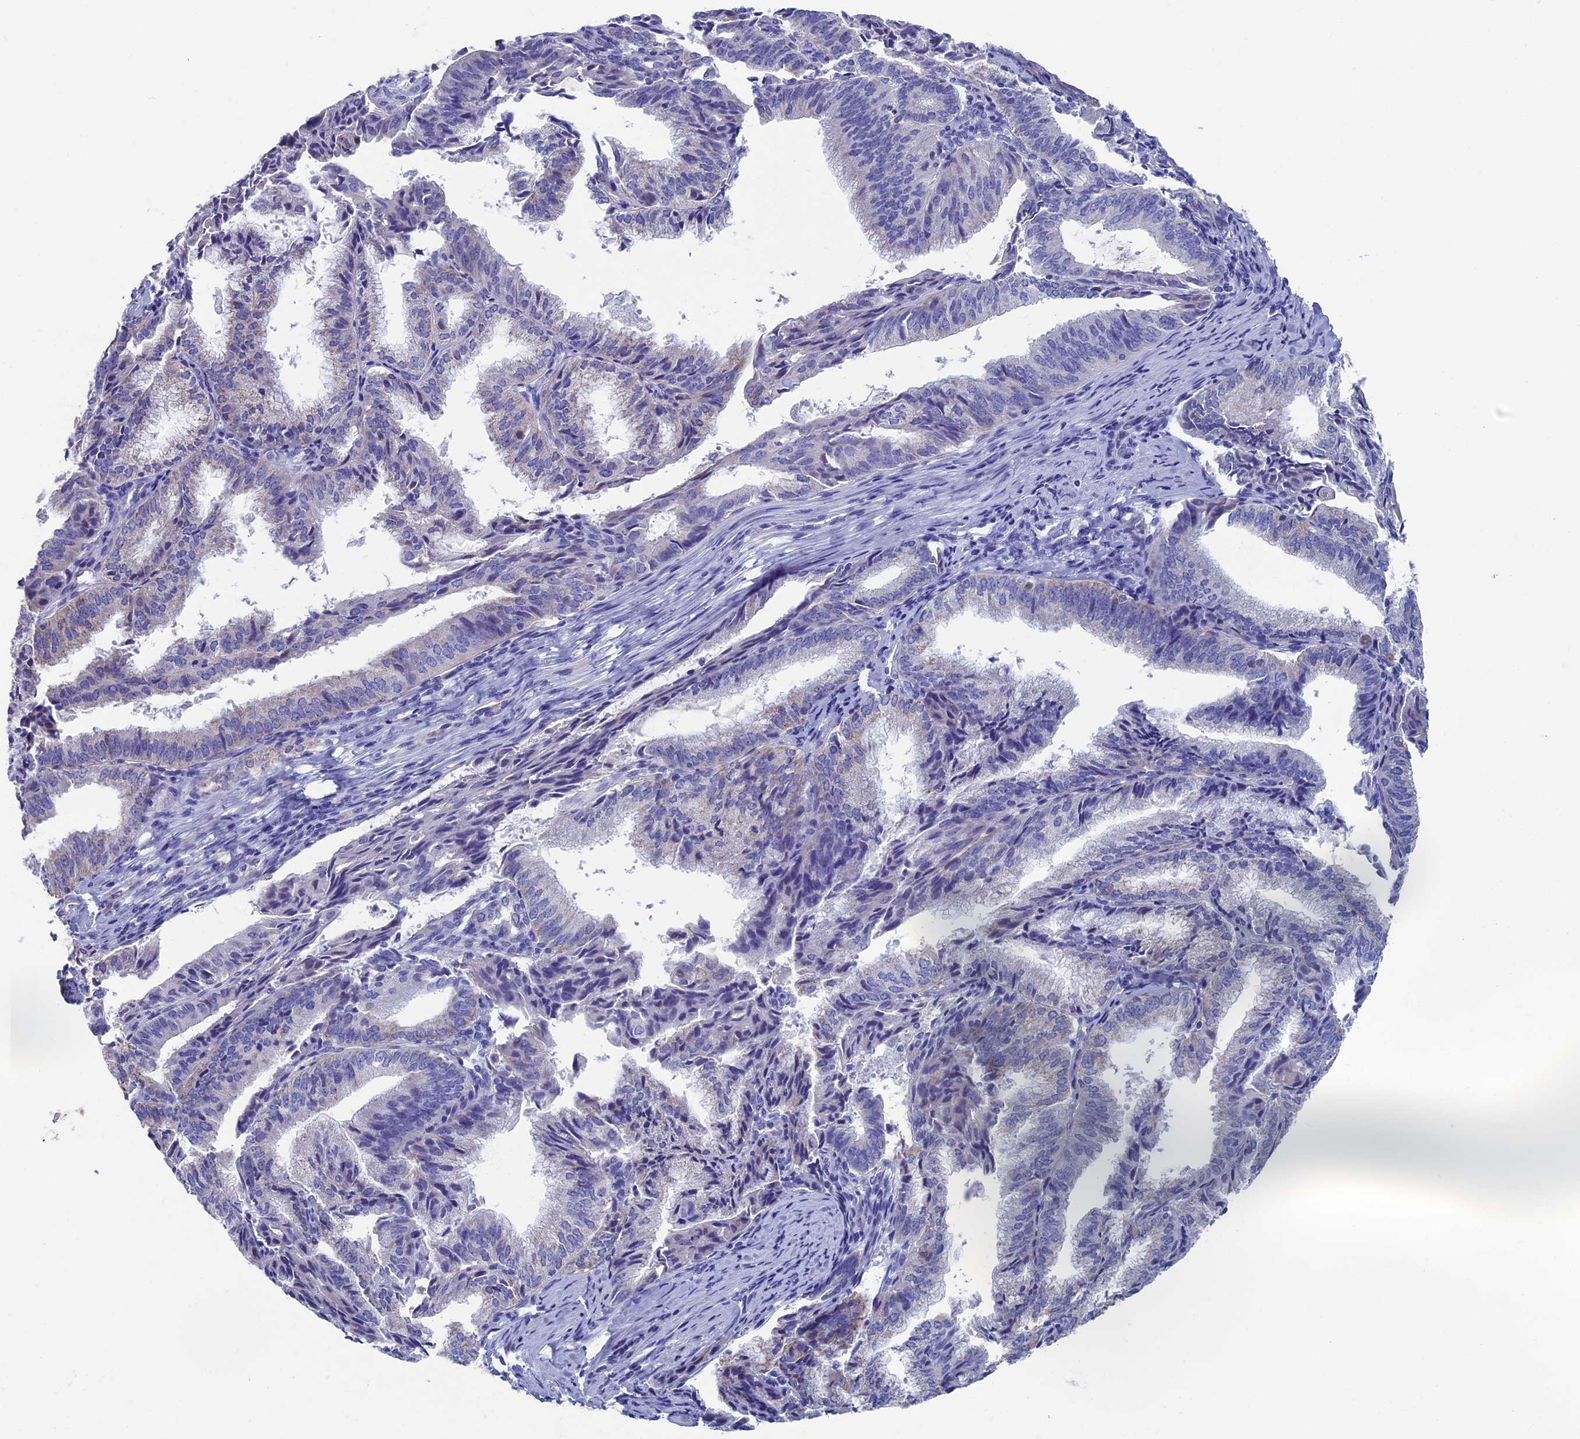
{"staining": {"intensity": "negative", "quantity": "none", "location": "none"}, "tissue": "endometrial cancer", "cell_type": "Tumor cells", "image_type": "cancer", "snomed": [{"axis": "morphology", "description": "Adenocarcinoma, NOS"}, {"axis": "topography", "description": "Endometrium"}], "caption": "Immunohistochemistry (IHC) of human endometrial adenocarcinoma shows no positivity in tumor cells.", "gene": "OAT", "patient": {"sex": "female", "age": 49}}